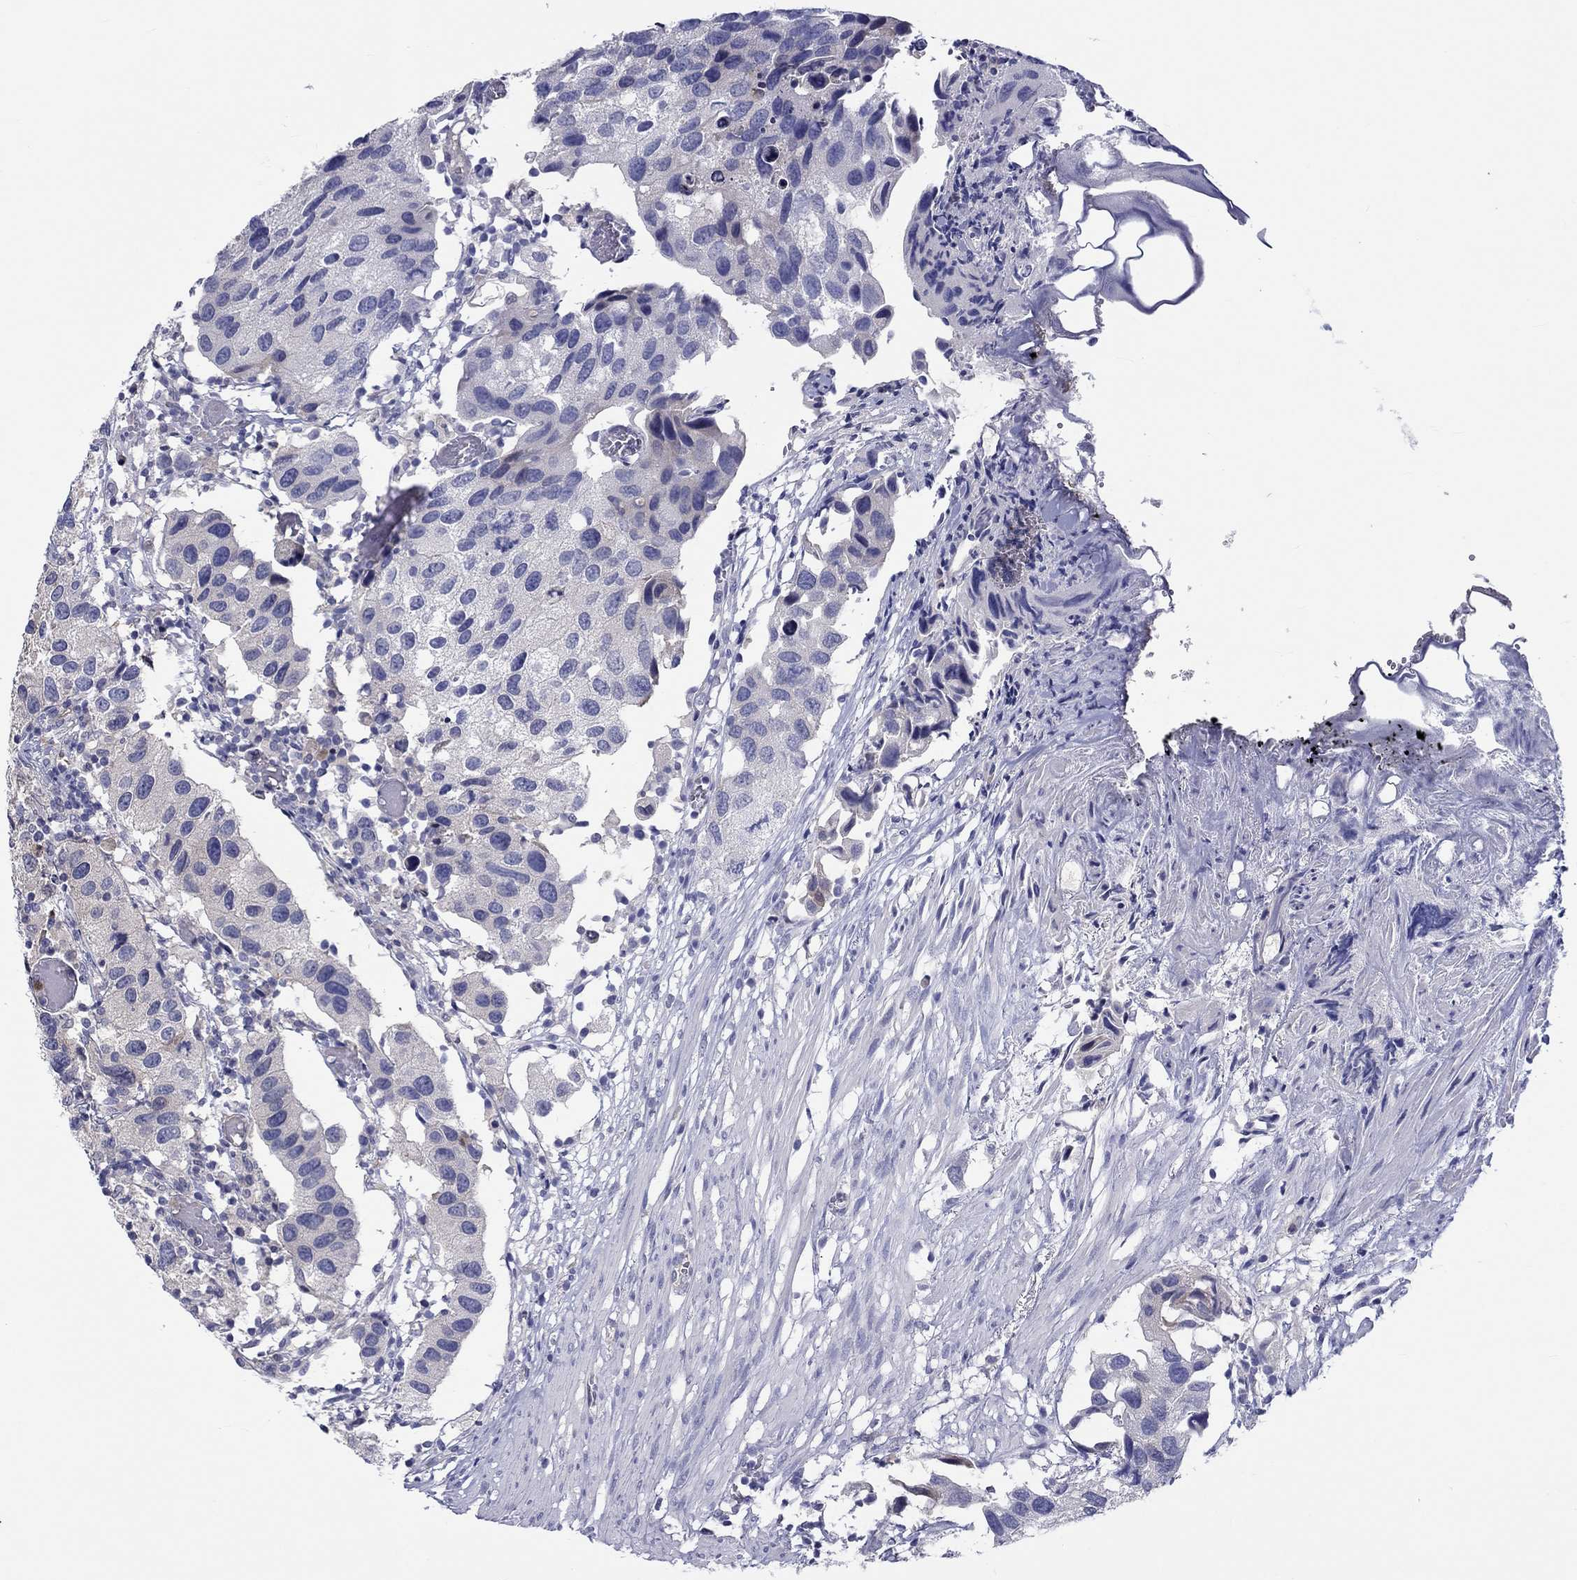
{"staining": {"intensity": "negative", "quantity": "none", "location": "none"}, "tissue": "urothelial cancer", "cell_type": "Tumor cells", "image_type": "cancer", "snomed": [{"axis": "morphology", "description": "Urothelial carcinoma, High grade"}, {"axis": "topography", "description": "Urinary bladder"}], "caption": "Tumor cells are negative for brown protein staining in urothelial cancer.", "gene": "ABCG4", "patient": {"sex": "male", "age": 79}}